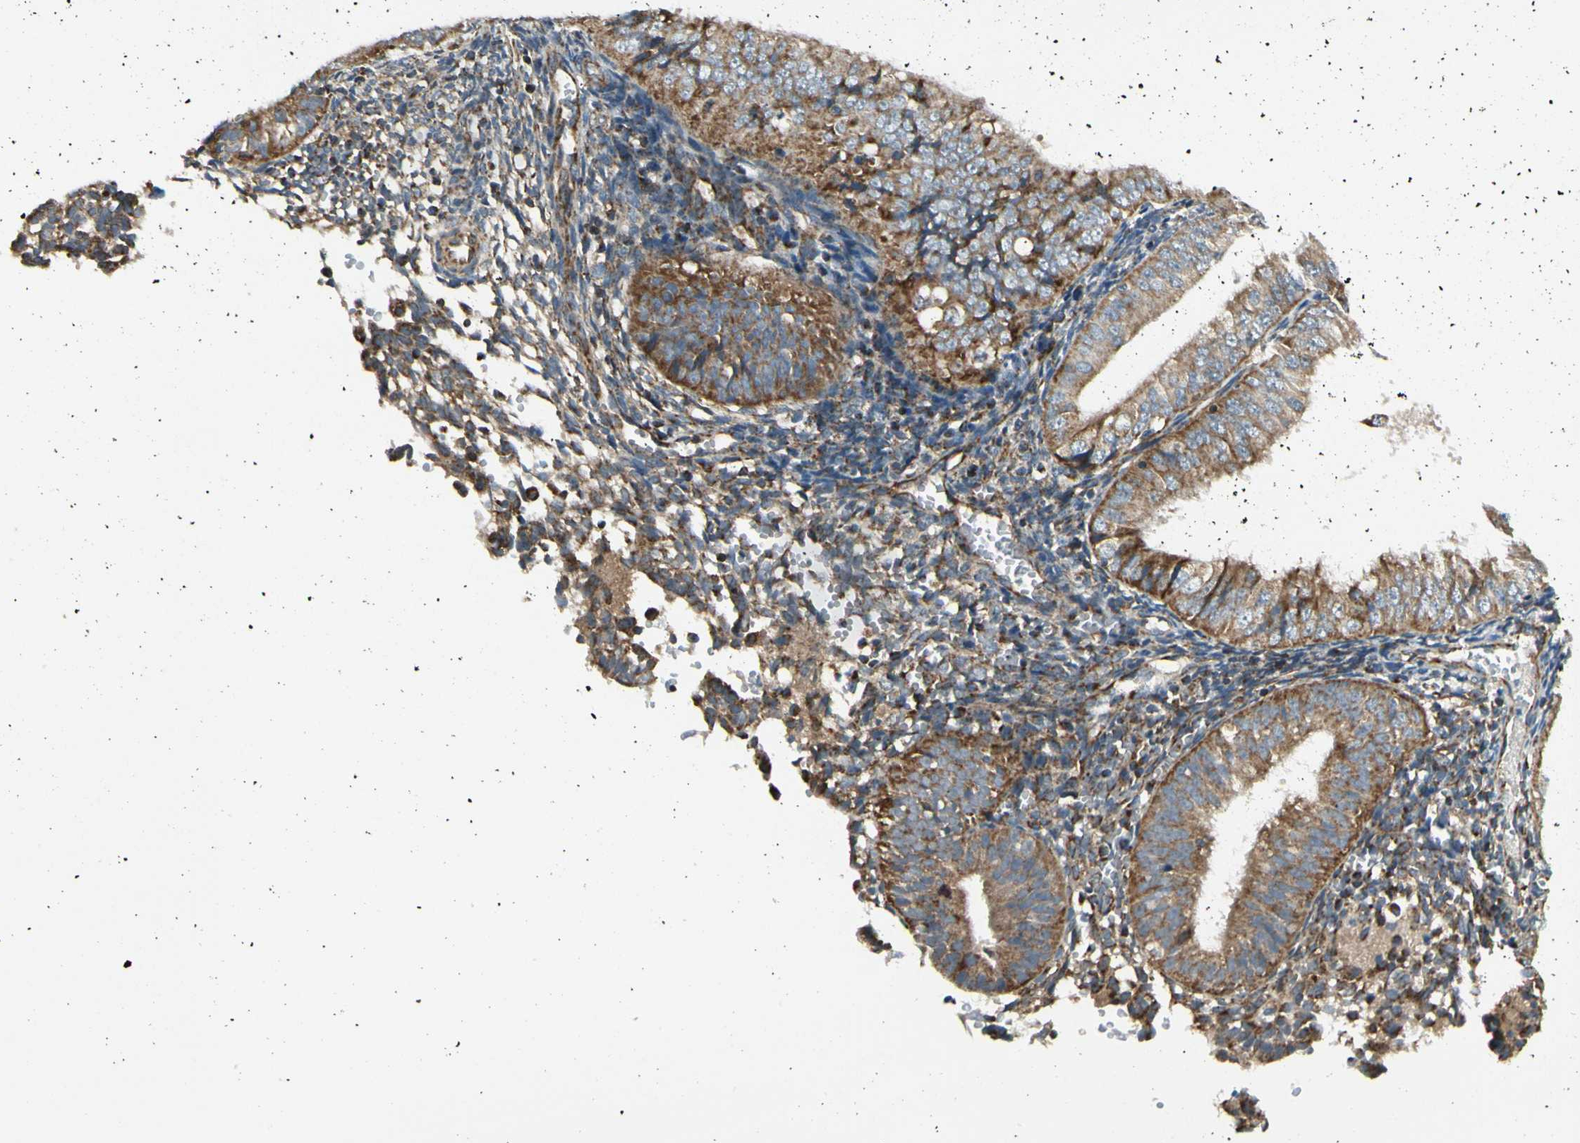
{"staining": {"intensity": "moderate", "quantity": ">75%", "location": "cytoplasmic/membranous"}, "tissue": "endometrial cancer", "cell_type": "Tumor cells", "image_type": "cancer", "snomed": [{"axis": "morphology", "description": "Normal tissue, NOS"}, {"axis": "morphology", "description": "Adenocarcinoma, NOS"}, {"axis": "topography", "description": "Endometrium"}], "caption": "Endometrial cancer (adenocarcinoma) stained with immunohistochemistry (IHC) demonstrates moderate cytoplasmic/membranous positivity in about >75% of tumor cells.", "gene": "EPHB3", "patient": {"sex": "female", "age": 53}}